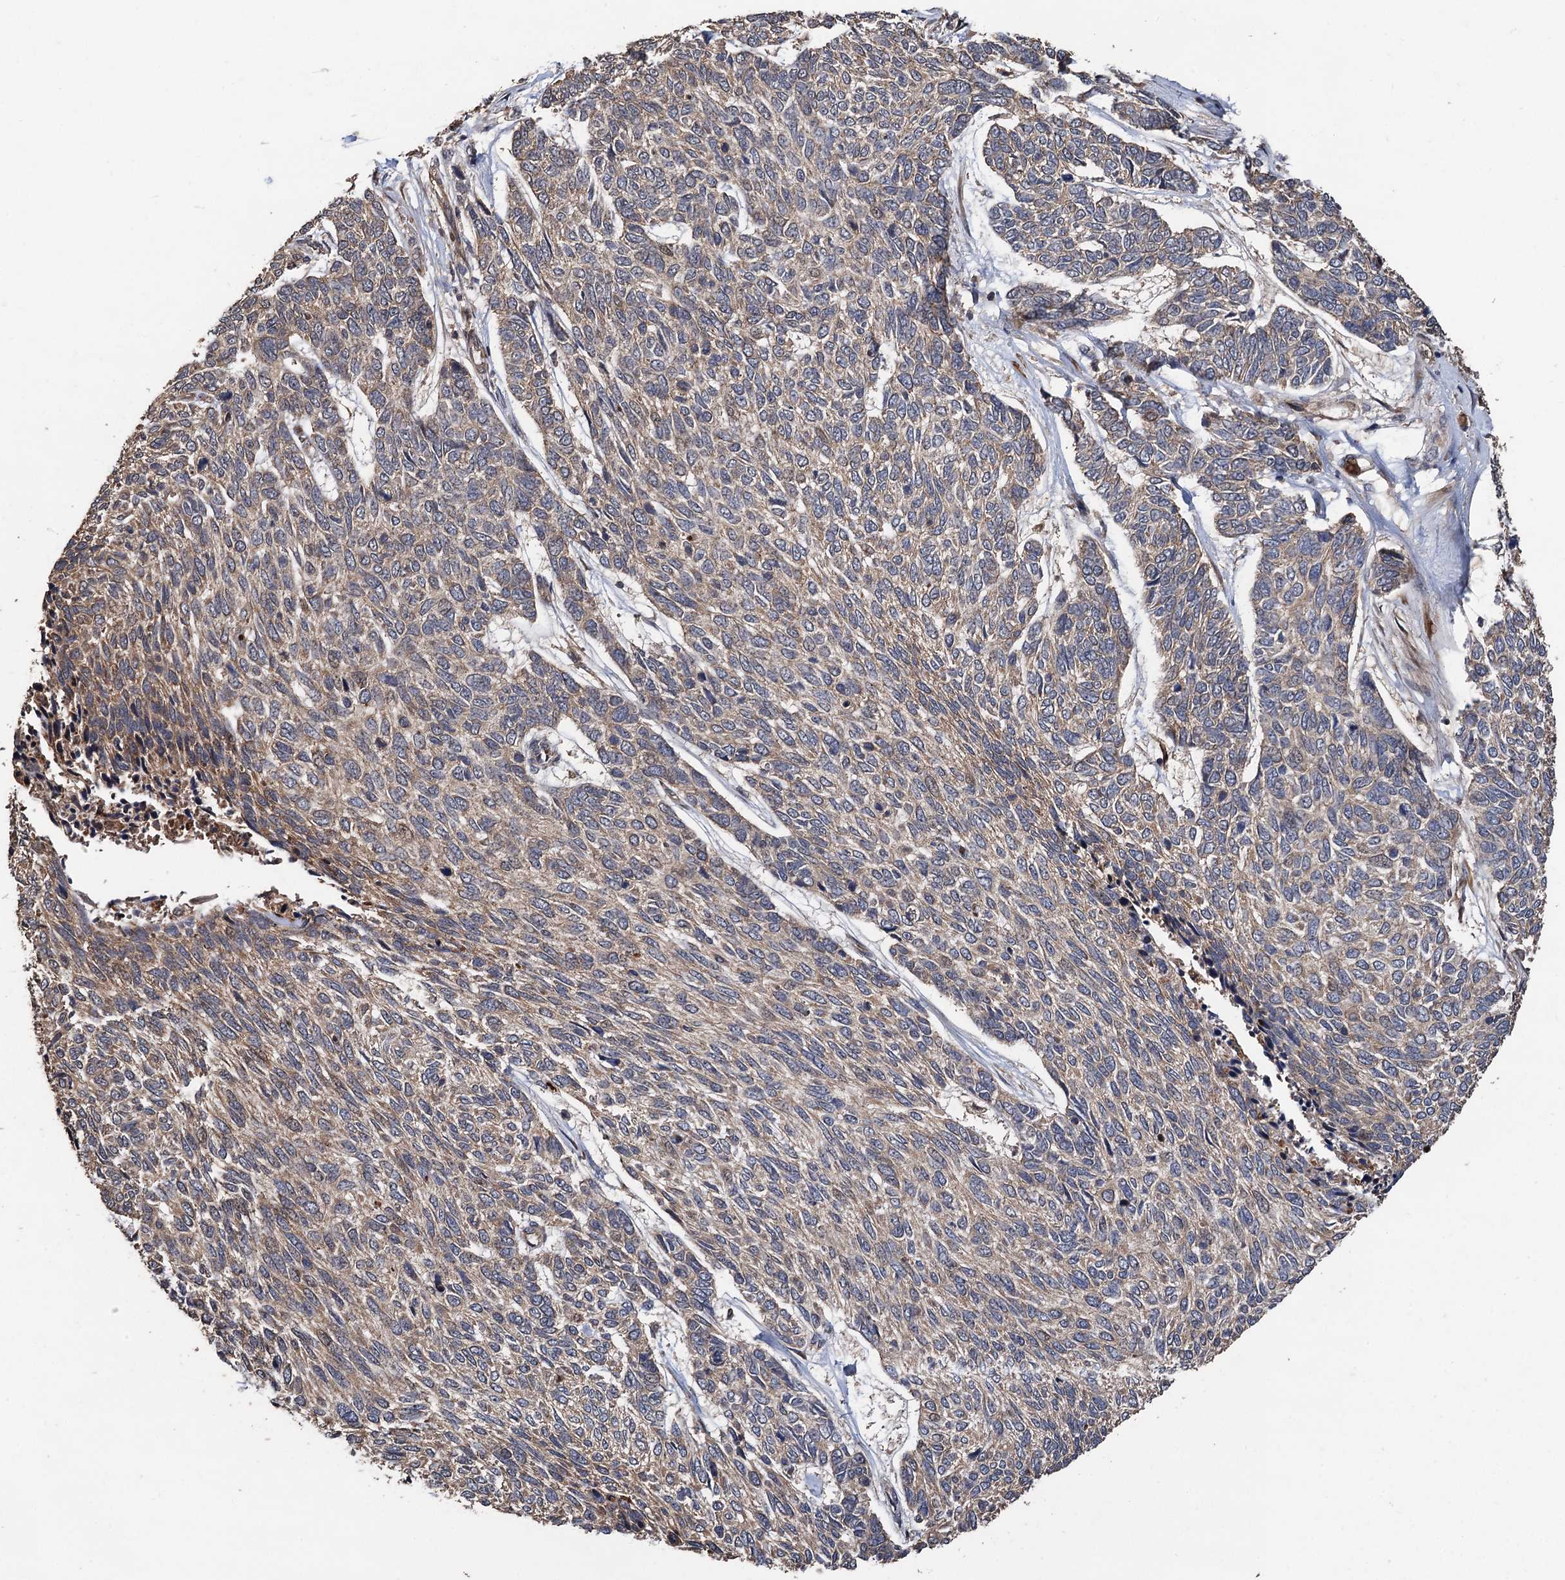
{"staining": {"intensity": "weak", "quantity": "25%-75%", "location": "cytoplasmic/membranous"}, "tissue": "skin cancer", "cell_type": "Tumor cells", "image_type": "cancer", "snomed": [{"axis": "morphology", "description": "Basal cell carcinoma"}, {"axis": "topography", "description": "Skin"}], "caption": "A low amount of weak cytoplasmic/membranous positivity is appreciated in approximately 25%-75% of tumor cells in skin cancer (basal cell carcinoma) tissue.", "gene": "TMEM39B", "patient": {"sex": "female", "age": 65}}